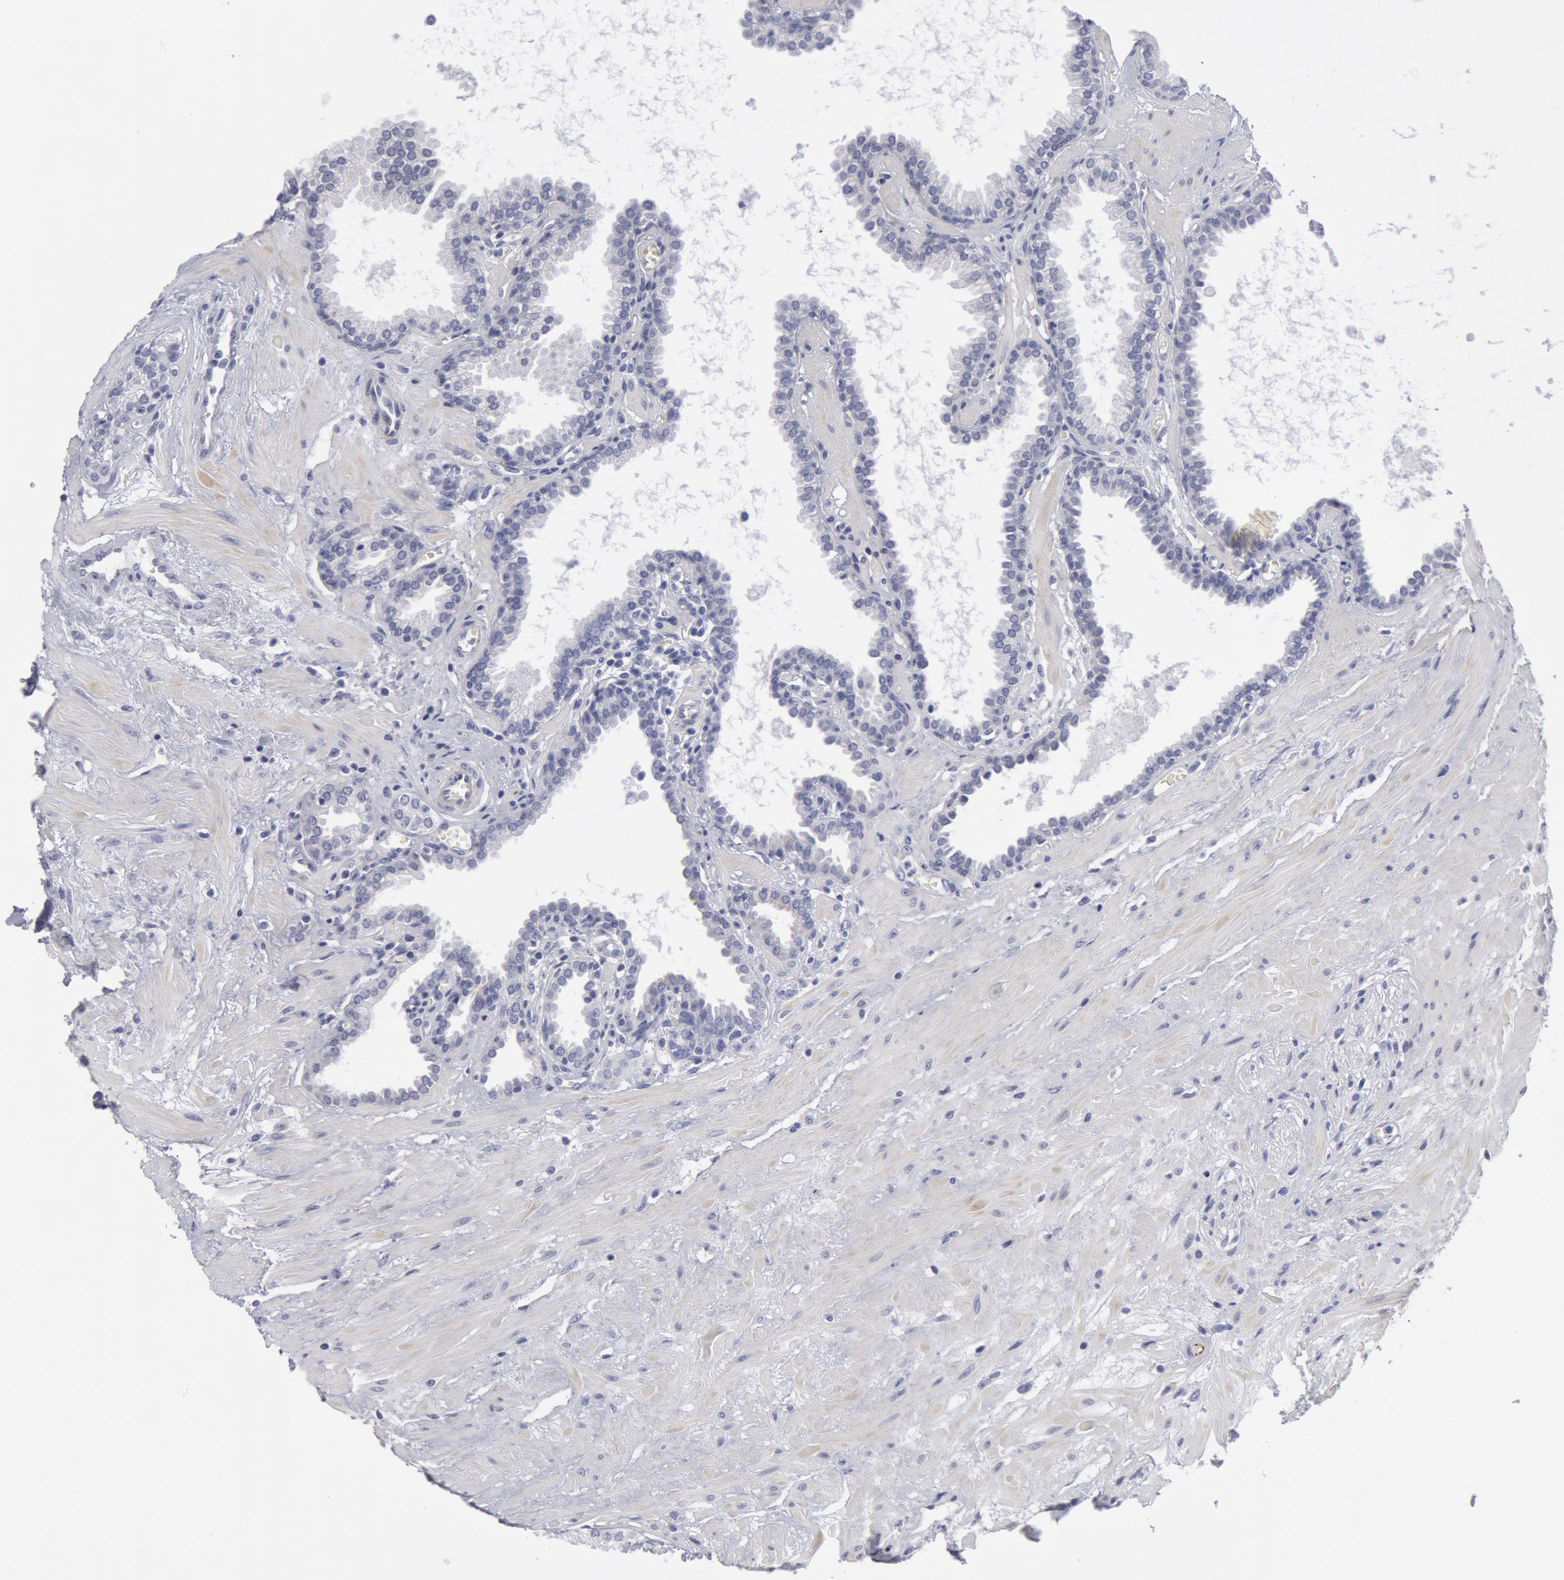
{"staining": {"intensity": "negative", "quantity": "none", "location": "none"}, "tissue": "prostate", "cell_type": "Glandular cells", "image_type": "normal", "snomed": [{"axis": "morphology", "description": "Normal tissue, NOS"}, {"axis": "topography", "description": "Prostate"}], "caption": "High power microscopy photomicrograph of an IHC histopathology image of normal prostate, revealing no significant positivity in glandular cells. The staining was performed using DAB (3,3'-diaminobenzidine) to visualize the protein expression in brown, while the nuclei were stained in blue with hematoxylin (Magnification: 20x).", "gene": "SMC1B", "patient": {"sex": "male", "age": 64}}